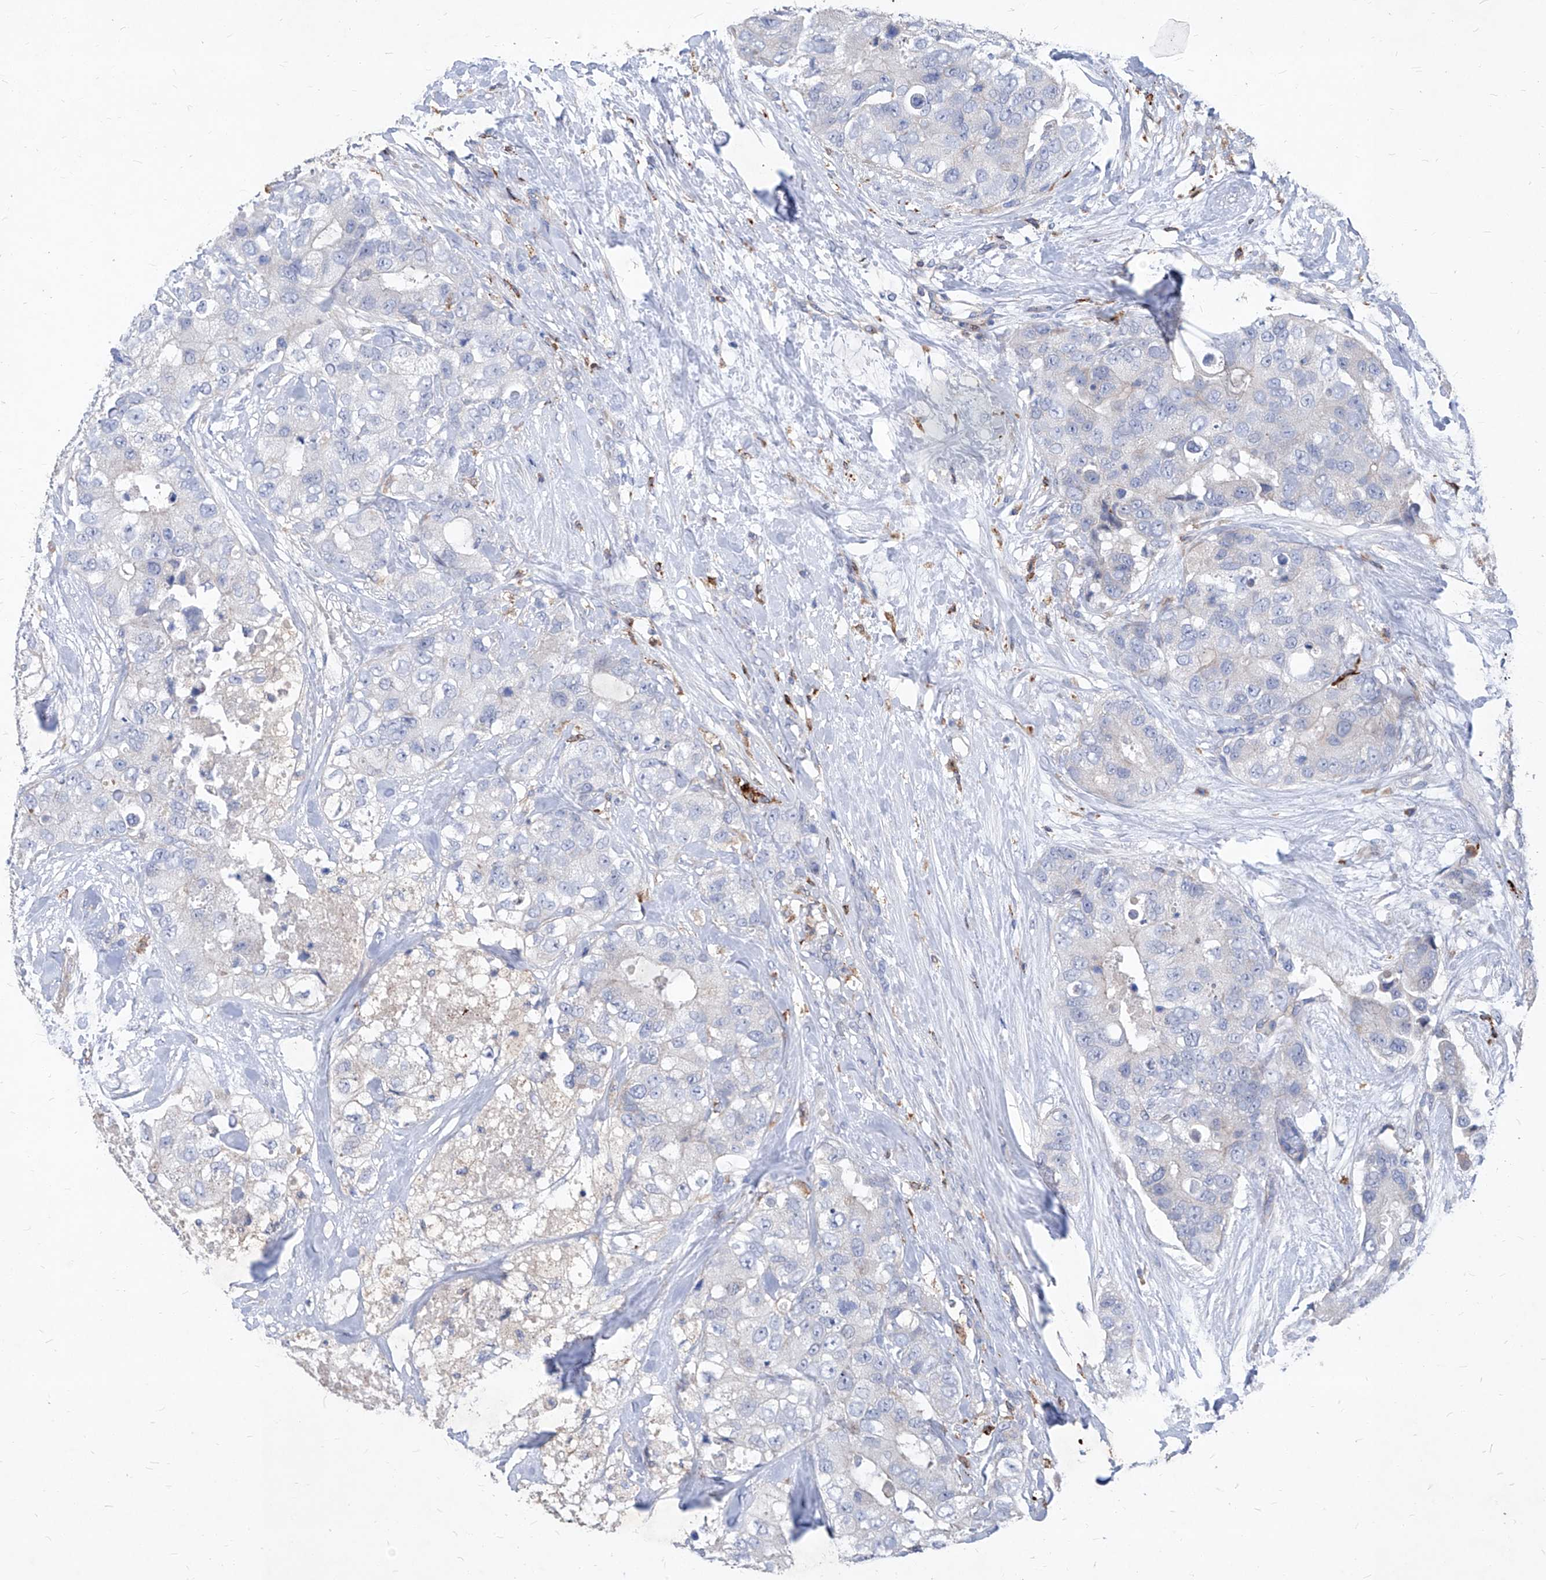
{"staining": {"intensity": "negative", "quantity": "none", "location": "none"}, "tissue": "breast cancer", "cell_type": "Tumor cells", "image_type": "cancer", "snomed": [{"axis": "morphology", "description": "Duct carcinoma"}, {"axis": "topography", "description": "Breast"}], "caption": "Breast intraductal carcinoma was stained to show a protein in brown. There is no significant positivity in tumor cells. (DAB immunohistochemistry (IHC) visualized using brightfield microscopy, high magnification).", "gene": "UBOX5", "patient": {"sex": "female", "age": 62}}